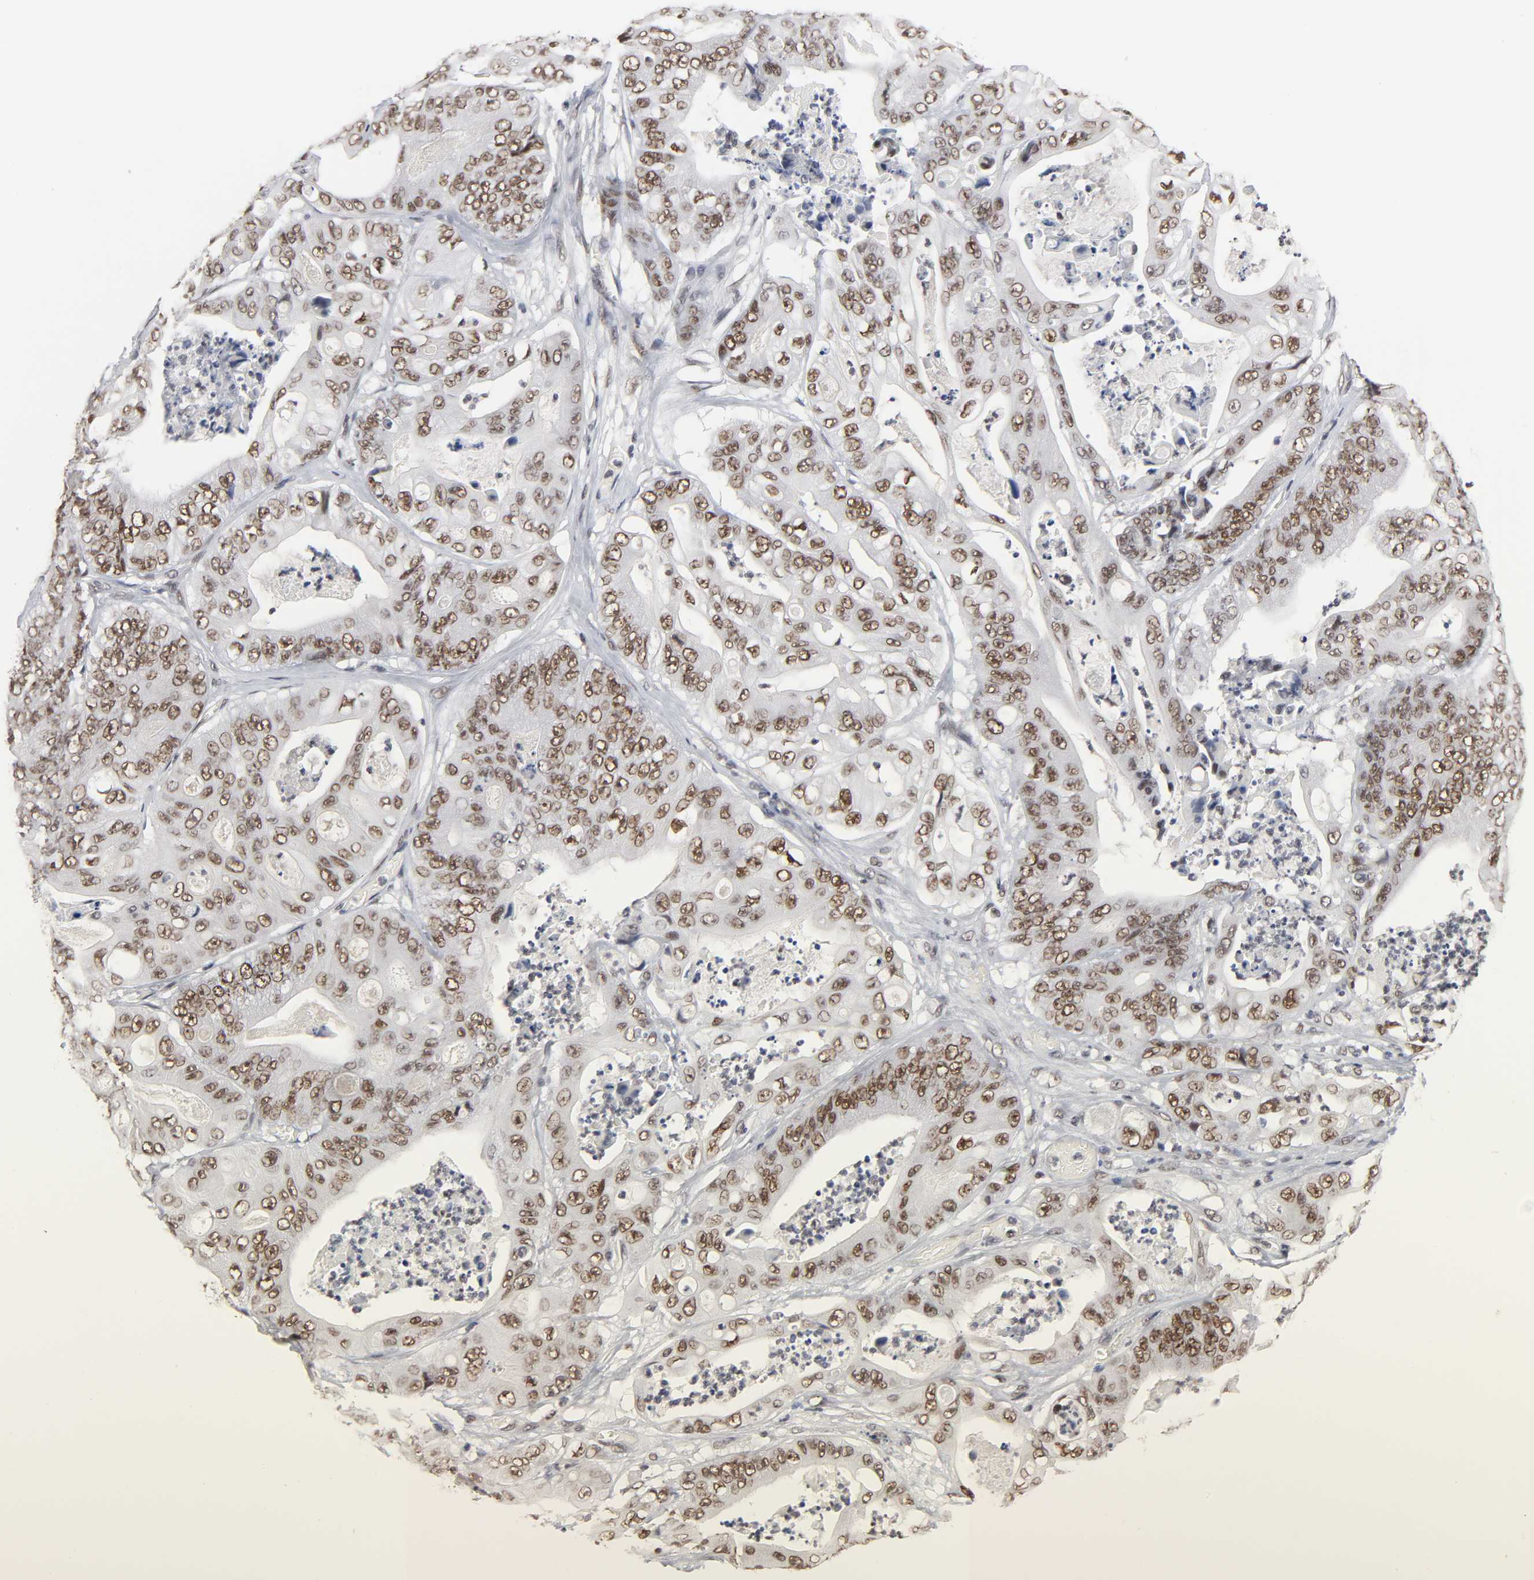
{"staining": {"intensity": "moderate", "quantity": ">75%", "location": "nuclear"}, "tissue": "stomach cancer", "cell_type": "Tumor cells", "image_type": "cancer", "snomed": [{"axis": "morphology", "description": "Adenocarcinoma, NOS"}, {"axis": "topography", "description": "Stomach"}], "caption": "Tumor cells demonstrate moderate nuclear positivity in about >75% of cells in stomach cancer.", "gene": "TRIM33", "patient": {"sex": "female", "age": 73}}